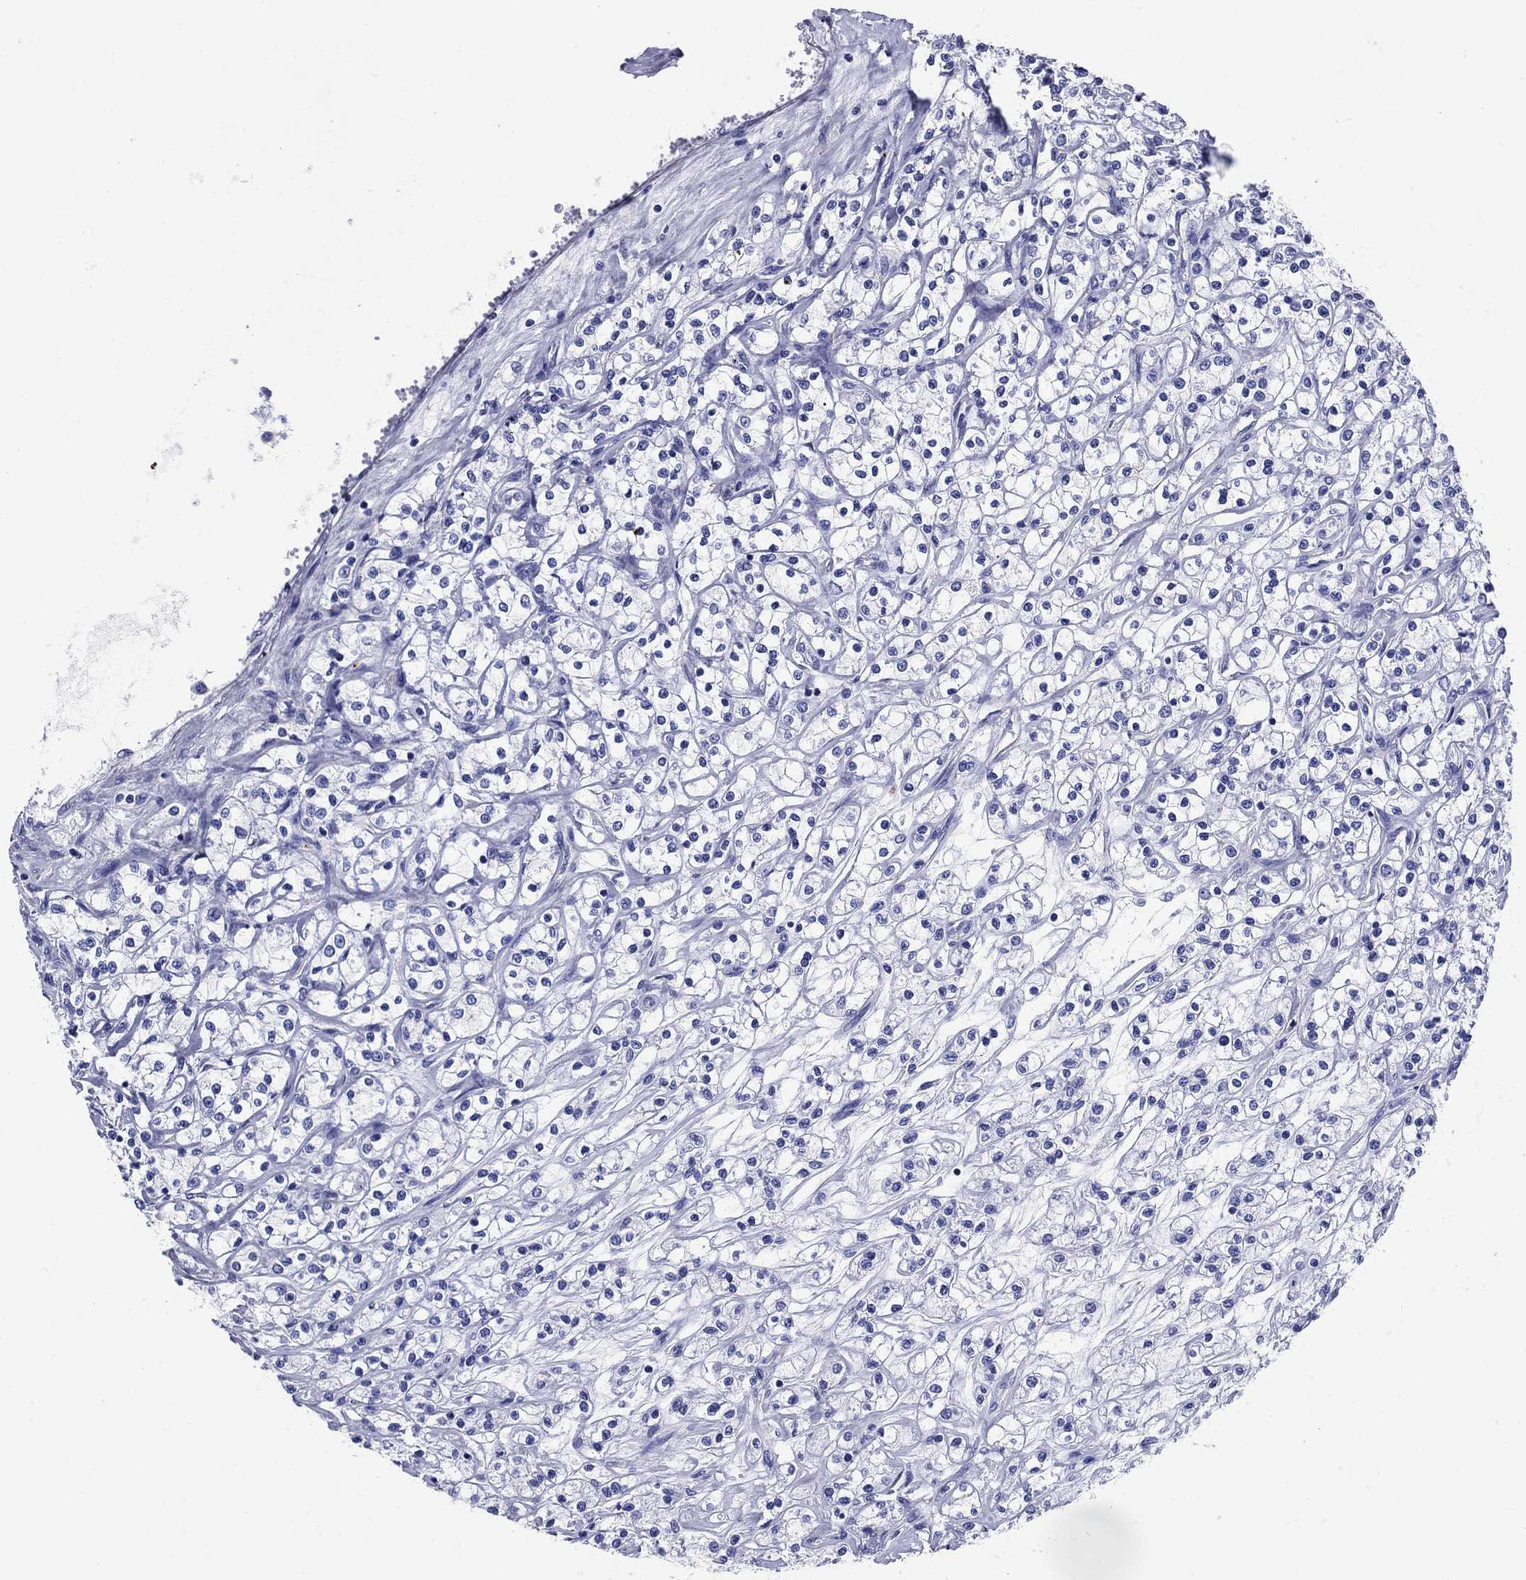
{"staining": {"intensity": "negative", "quantity": "none", "location": "none"}, "tissue": "renal cancer", "cell_type": "Tumor cells", "image_type": "cancer", "snomed": [{"axis": "morphology", "description": "Adenocarcinoma, NOS"}, {"axis": "topography", "description": "Kidney"}], "caption": "The immunohistochemistry micrograph has no significant staining in tumor cells of renal cancer (adenocarcinoma) tissue.", "gene": "SLC1A2", "patient": {"sex": "female", "age": 59}}